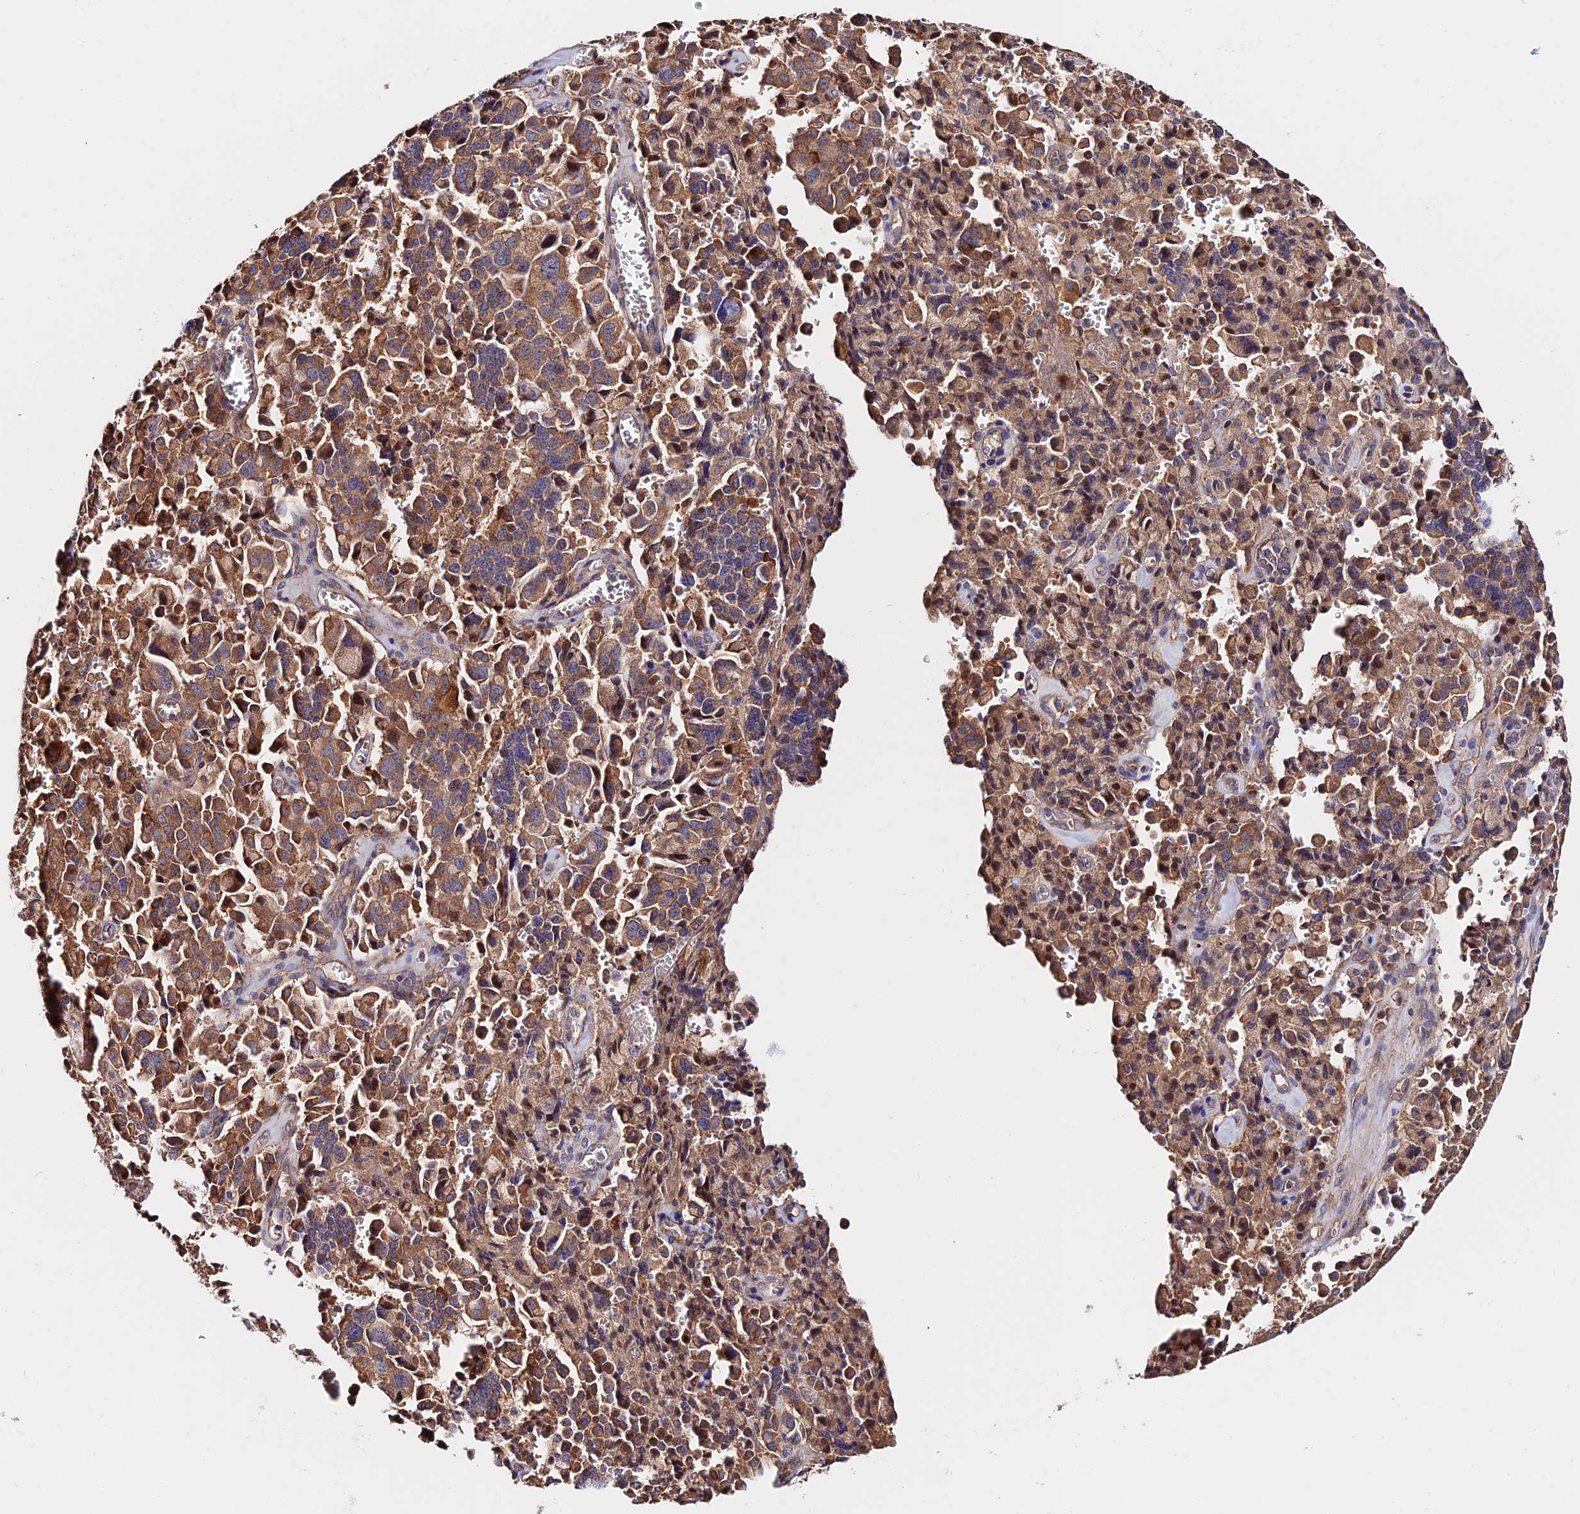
{"staining": {"intensity": "moderate", "quantity": ">75%", "location": "cytoplasmic/membranous"}, "tissue": "pancreatic cancer", "cell_type": "Tumor cells", "image_type": "cancer", "snomed": [{"axis": "morphology", "description": "Adenocarcinoma, NOS"}, {"axis": "topography", "description": "Pancreas"}], "caption": "Immunohistochemistry (IHC) of human pancreatic cancer shows medium levels of moderate cytoplasmic/membranous positivity in about >75% of tumor cells.", "gene": "CDC37L1", "patient": {"sex": "male", "age": 65}}